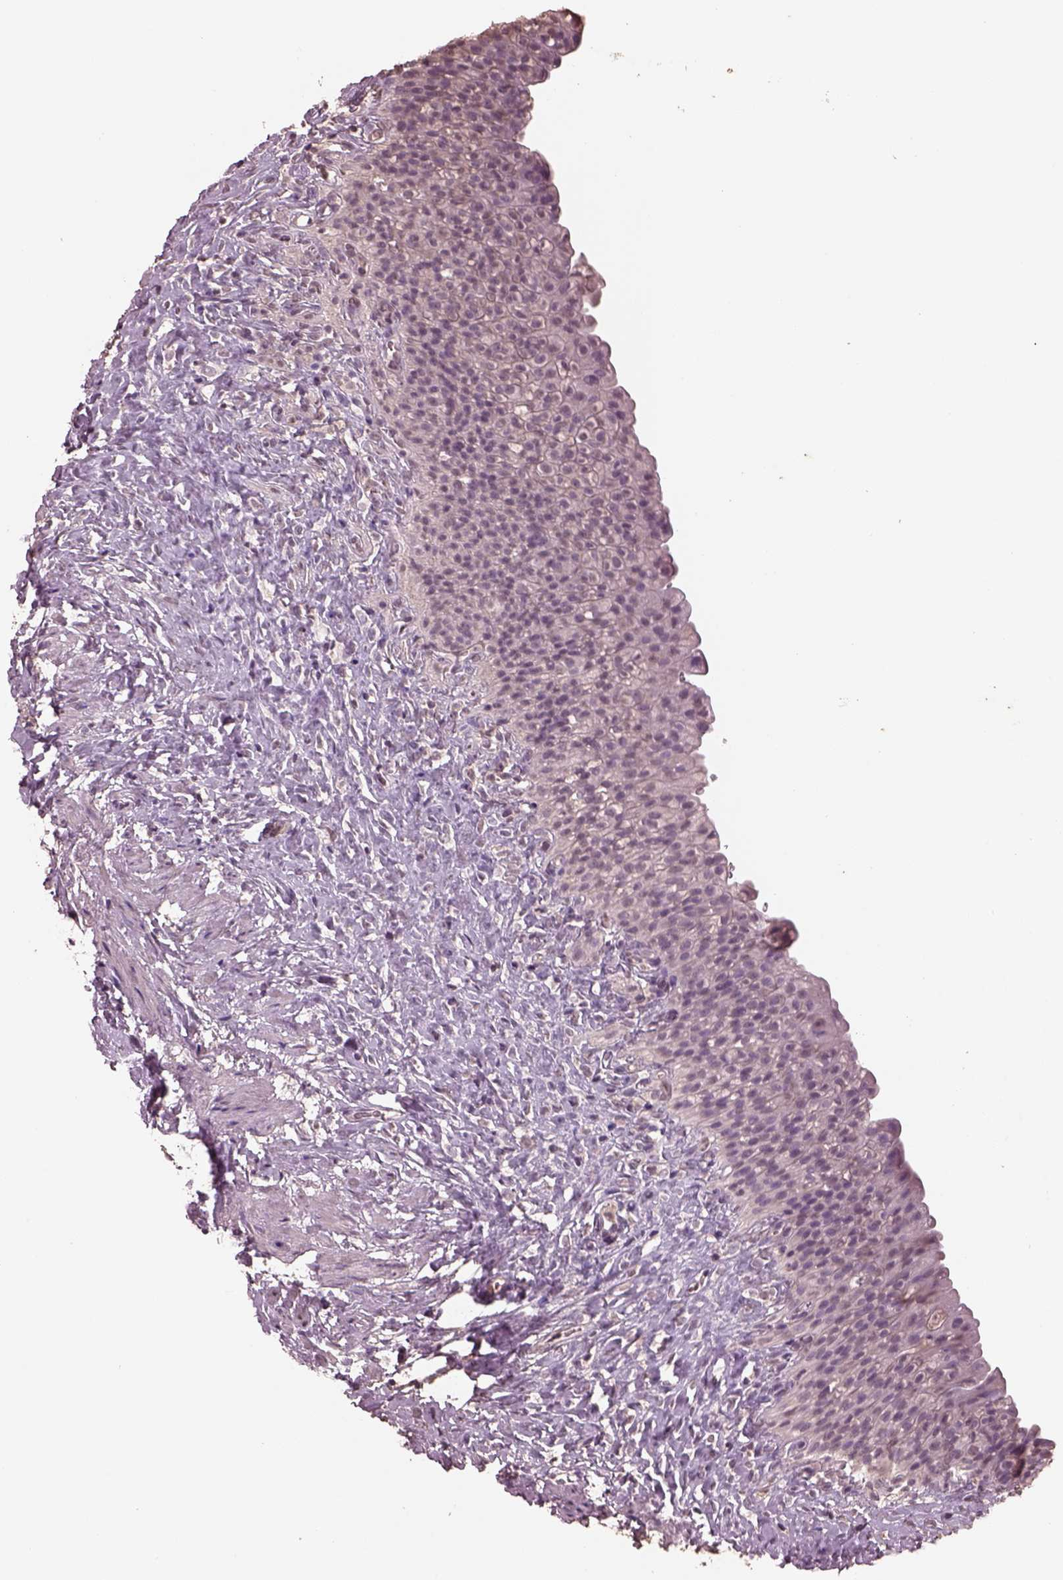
{"staining": {"intensity": "negative", "quantity": "none", "location": "none"}, "tissue": "urinary bladder", "cell_type": "Urothelial cells", "image_type": "normal", "snomed": [{"axis": "morphology", "description": "Normal tissue, NOS"}, {"axis": "topography", "description": "Urinary bladder"}], "caption": "An image of human urinary bladder is negative for staining in urothelial cells. (DAB (3,3'-diaminobenzidine) immunohistochemistry (IHC) with hematoxylin counter stain).", "gene": "CPT1C", "patient": {"sex": "male", "age": 76}}